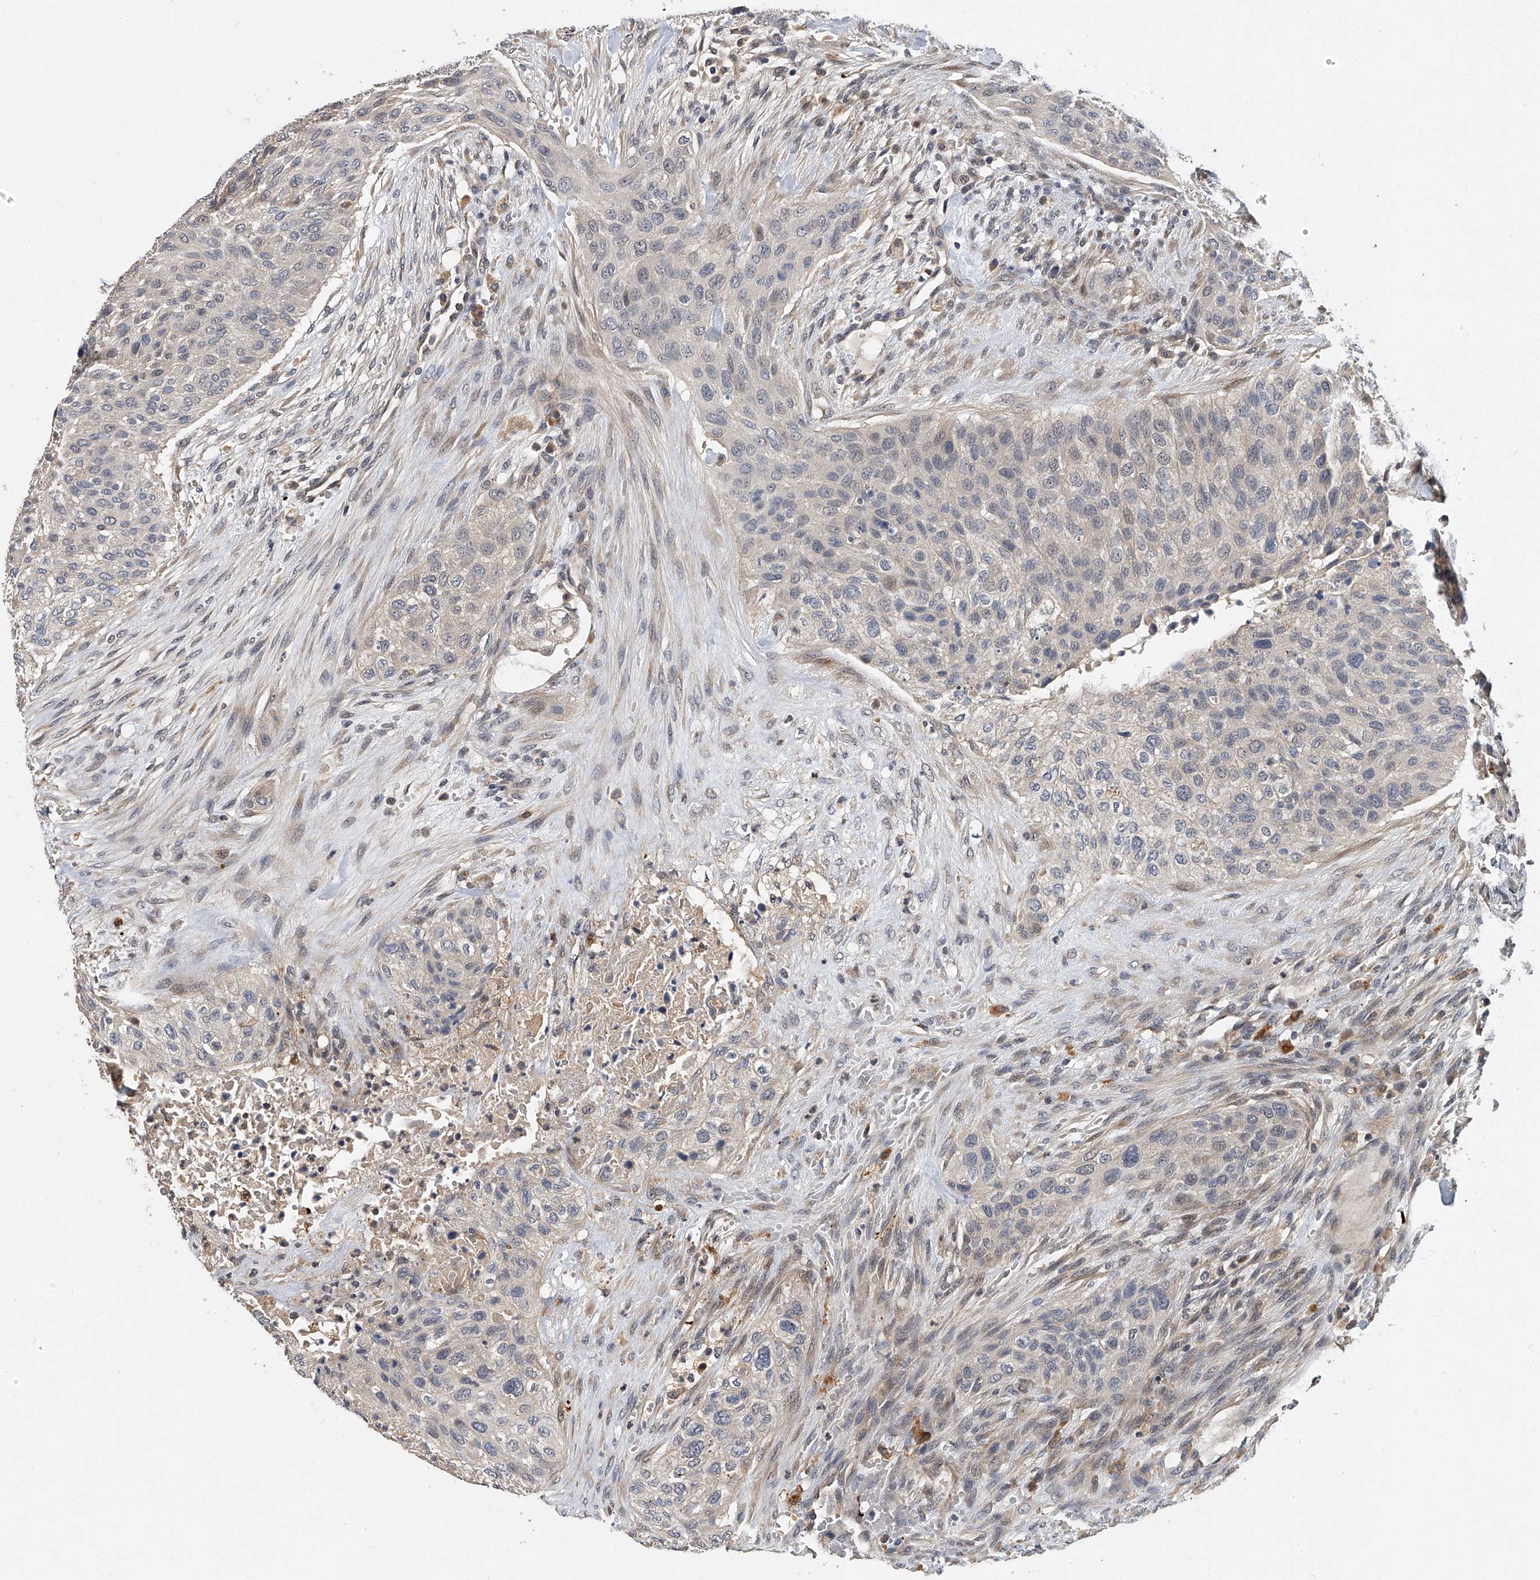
{"staining": {"intensity": "weak", "quantity": "<25%", "location": "nuclear"}, "tissue": "urothelial cancer", "cell_type": "Tumor cells", "image_type": "cancer", "snomed": [{"axis": "morphology", "description": "Urothelial carcinoma, High grade"}, {"axis": "topography", "description": "Urinary bladder"}], "caption": "Tumor cells show no significant protein staining in urothelial cancer. Brightfield microscopy of immunohistochemistry stained with DAB (3,3'-diaminobenzidine) (brown) and hematoxylin (blue), captured at high magnification.", "gene": "JAG2", "patient": {"sex": "male", "age": 35}}